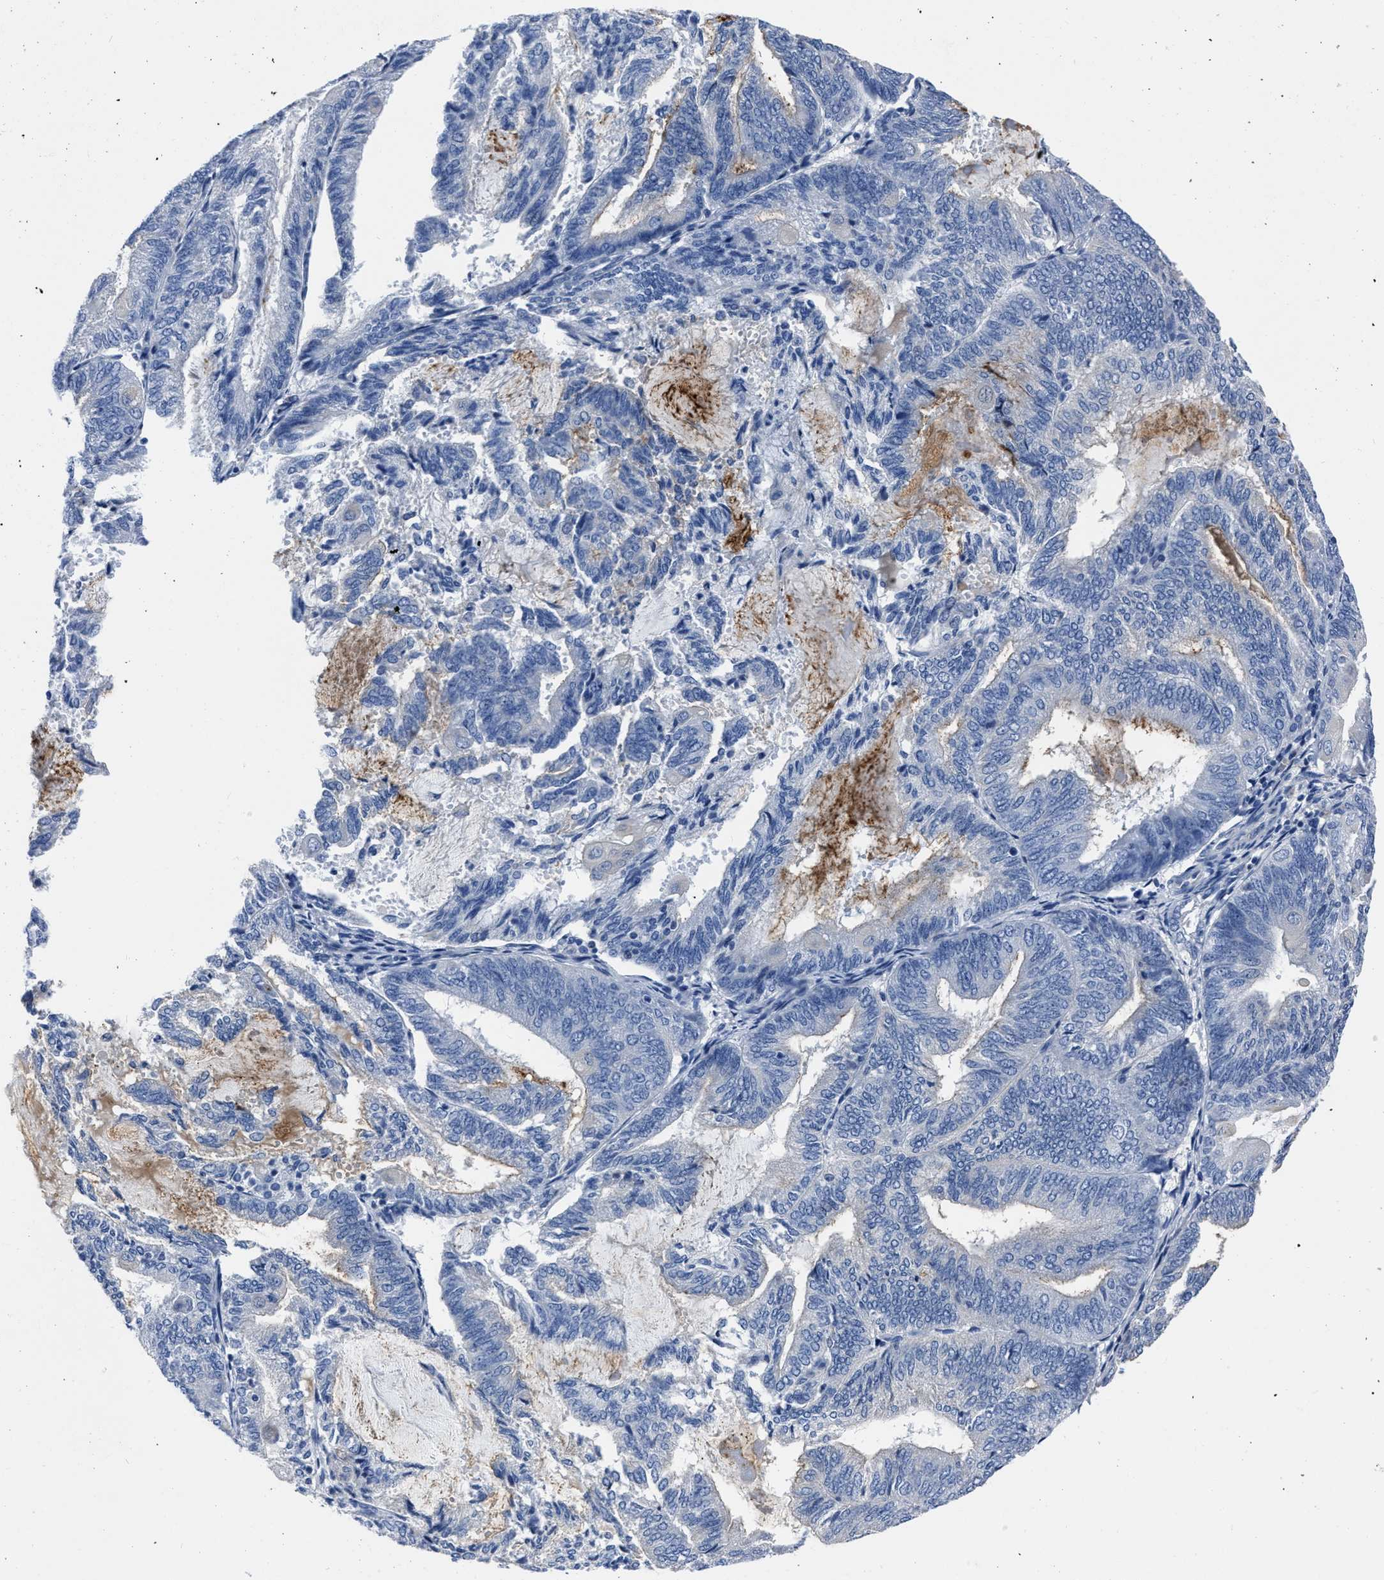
{"staining": {"intensity": "weak", "quantity": "<25%", "location": "cytoplasmic/membranous"}, "tissue": "endometrial cancer", "cell_type": "Tumor cells", "image_type": "cancer", "snomed": [{"axis": "morphology", "description": "Adenocarcinoma, NOS"}, {"axis": "topography", "description": "Endometrium"}], "caption": "Photomicrograph shows no protein expression in tumor cells of adenocarcinoma (endometrial) tissue.", "gene": "MOV10L1", "patient": {"sex": "female", "age": 81}}